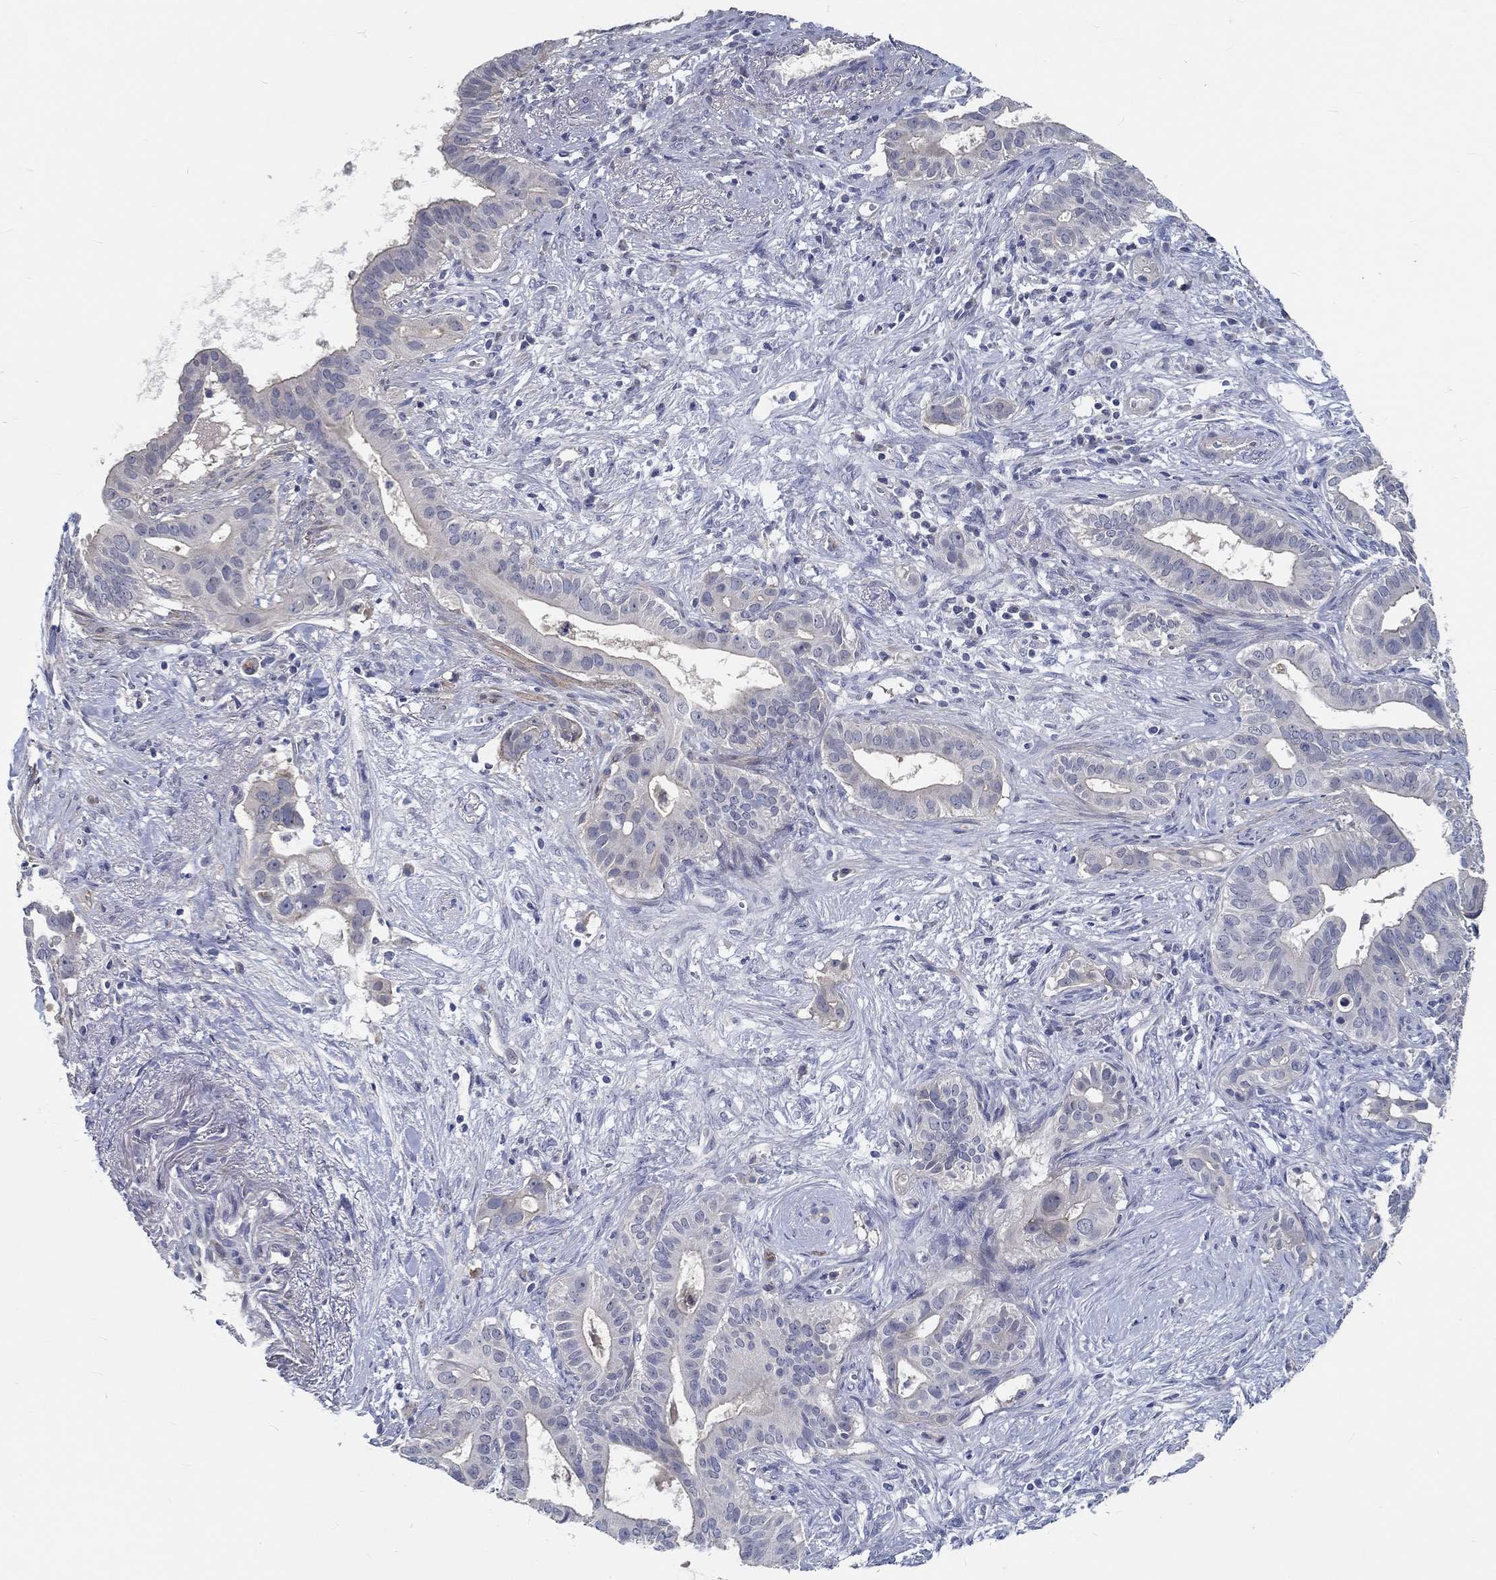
{"staining": {"intensity": "negative", "quantity": "none", "location": "none"}, "tissue": "pancreatic cancer", "cell_type": "Tumor cells", "image_type": "cancer", "snomed": [{"axis": "morphology", "description": "Adenocarcinoma, NOS"}, {"axis": "topography", "description": "Pancreas"}], "caption": "DAB (3,3'-diaminobenzidine) immunohistochemical staining of pancreatic cancer exhibits no significant staining in tumor cells.", "gene": "MYBPC1", "patient": {"sex": "male", "age": 61}}